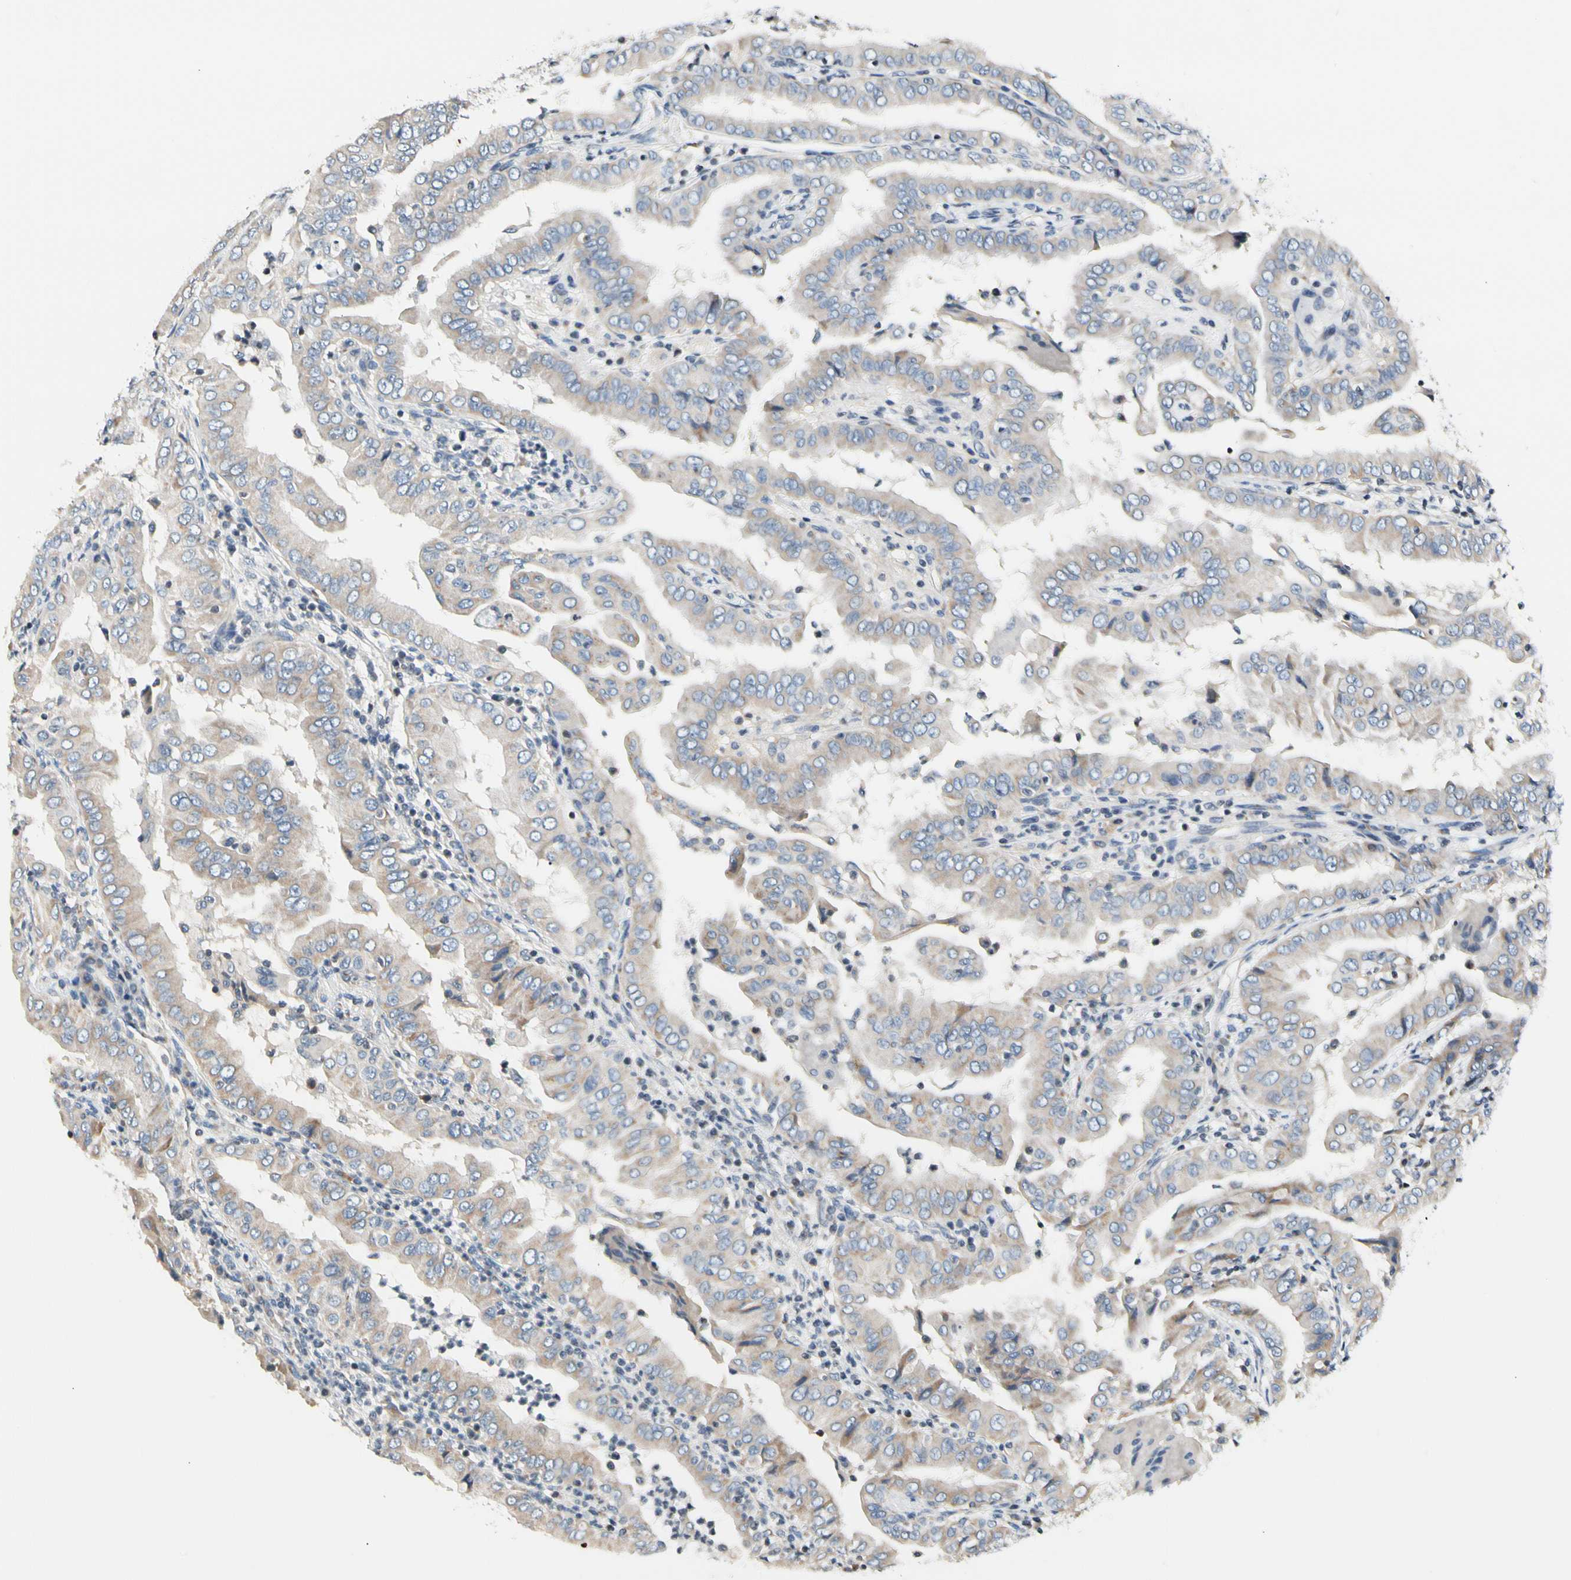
{"staining": {"intensity": "weak", "quantity": ">75%", "location": "cytoplasmic/membranous"}, "tissue": "thyroid cancer", "cell_type": "Tumor cells", "image_type": "cancer", "snomed": [{"axis": "morphology", "description": "Papillary adenocarcinoma, NOS"}, {"axis": "topography", "description": "Thyroid gland"}], "caption": "Immunohistochemical staining of thyroid cancer (papillary adenocarcinoma) exhibits weak cytoplasmic/membranous protein positivity in approximately >75% of tumor cells. Immunohistochemistry stains the protein in brown and the nuclei are stained blue.", "gene": "SOX30", "patient": {"sex": "male", "age": 33}}